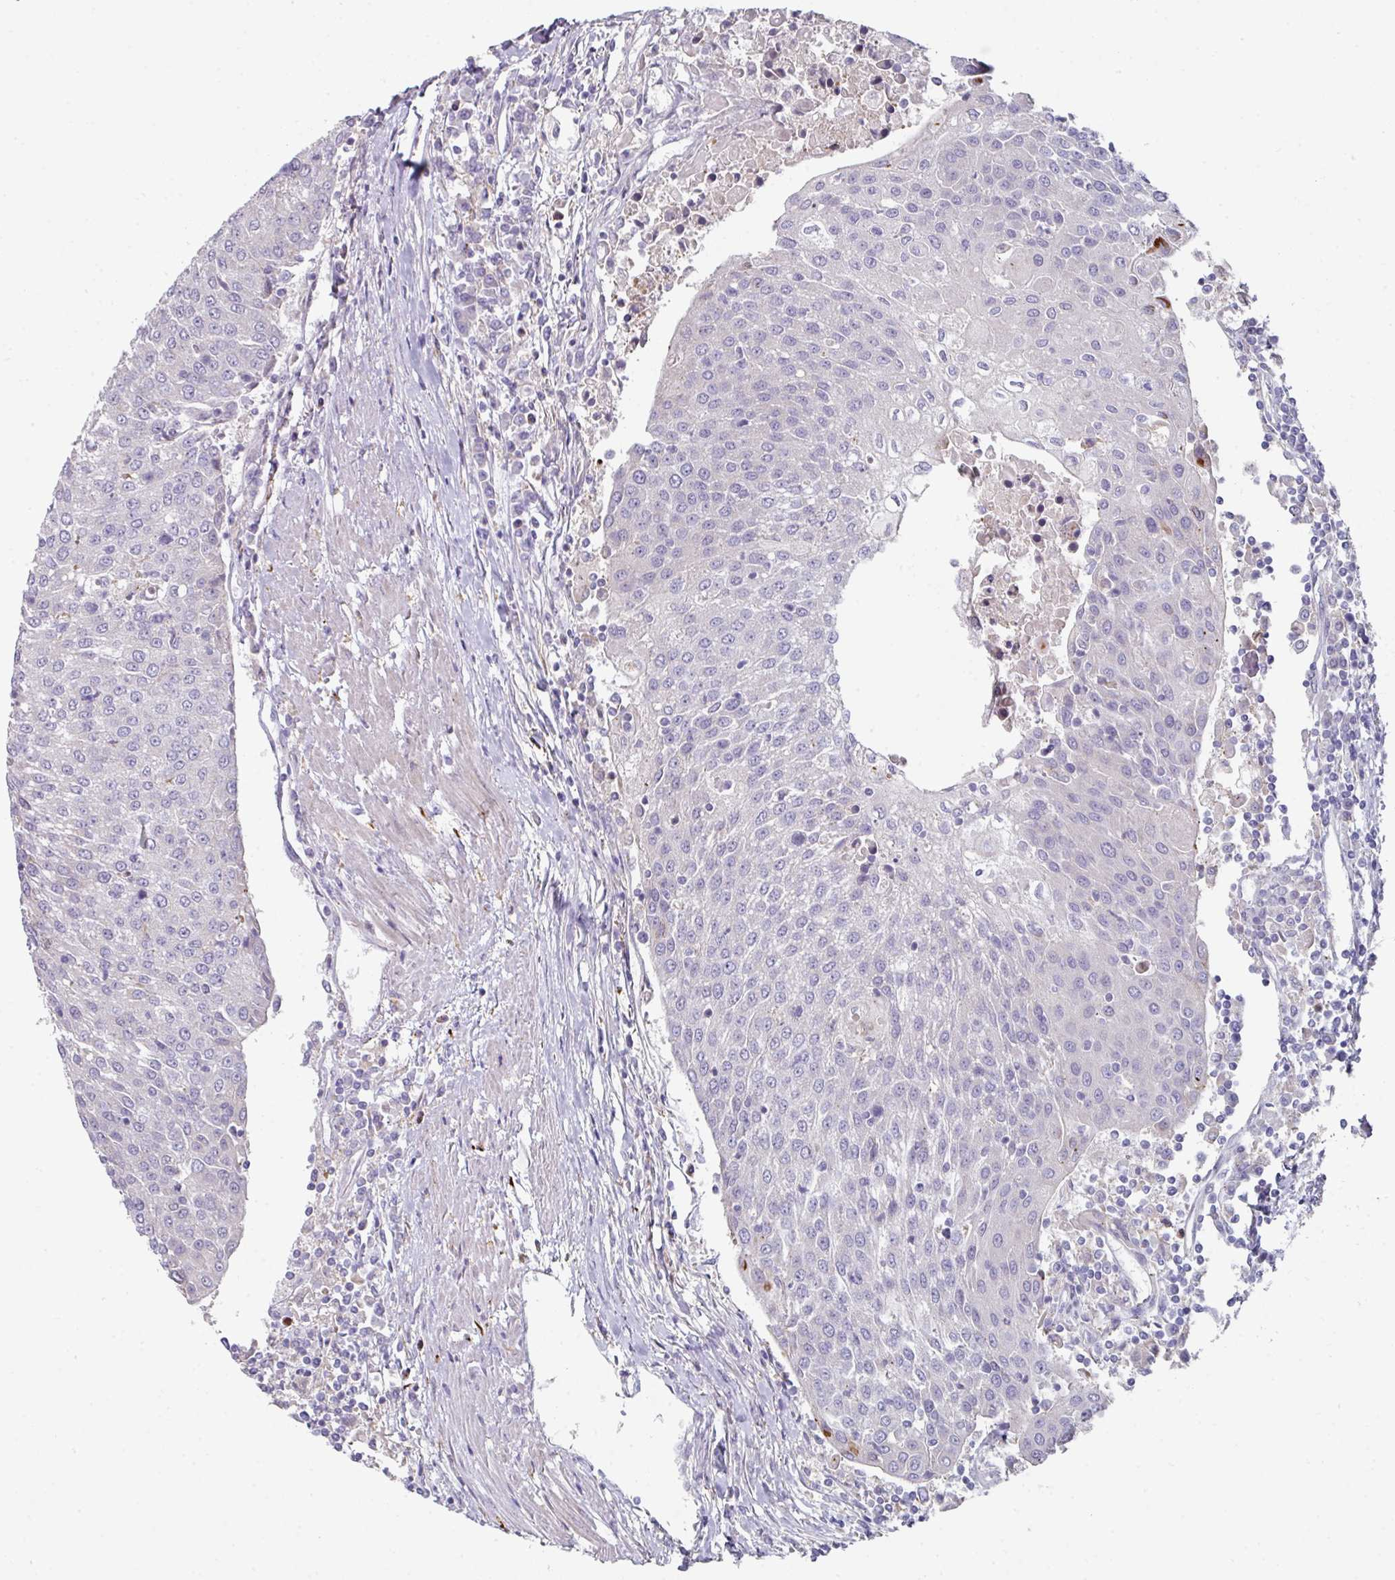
{"staining": {"intensity": "negative", "quantity": "none", "location": "none"}, "tissue": "urothelial cancer", "cell_type": "Tumor cells", "image_type": "cancer", "snomed": [{"axis": "morphology", "description": "Urothelial carcinoma, High grade"}, {"axis": "topography", "description": "Urinary bladder"}], "caption": "Human urothelial cancer stained for a protein using immunohistochemistry exhibits no positivity in tumor cells.", "gene": "WSB2", "patient": {"sex": "female", "age": 85}}